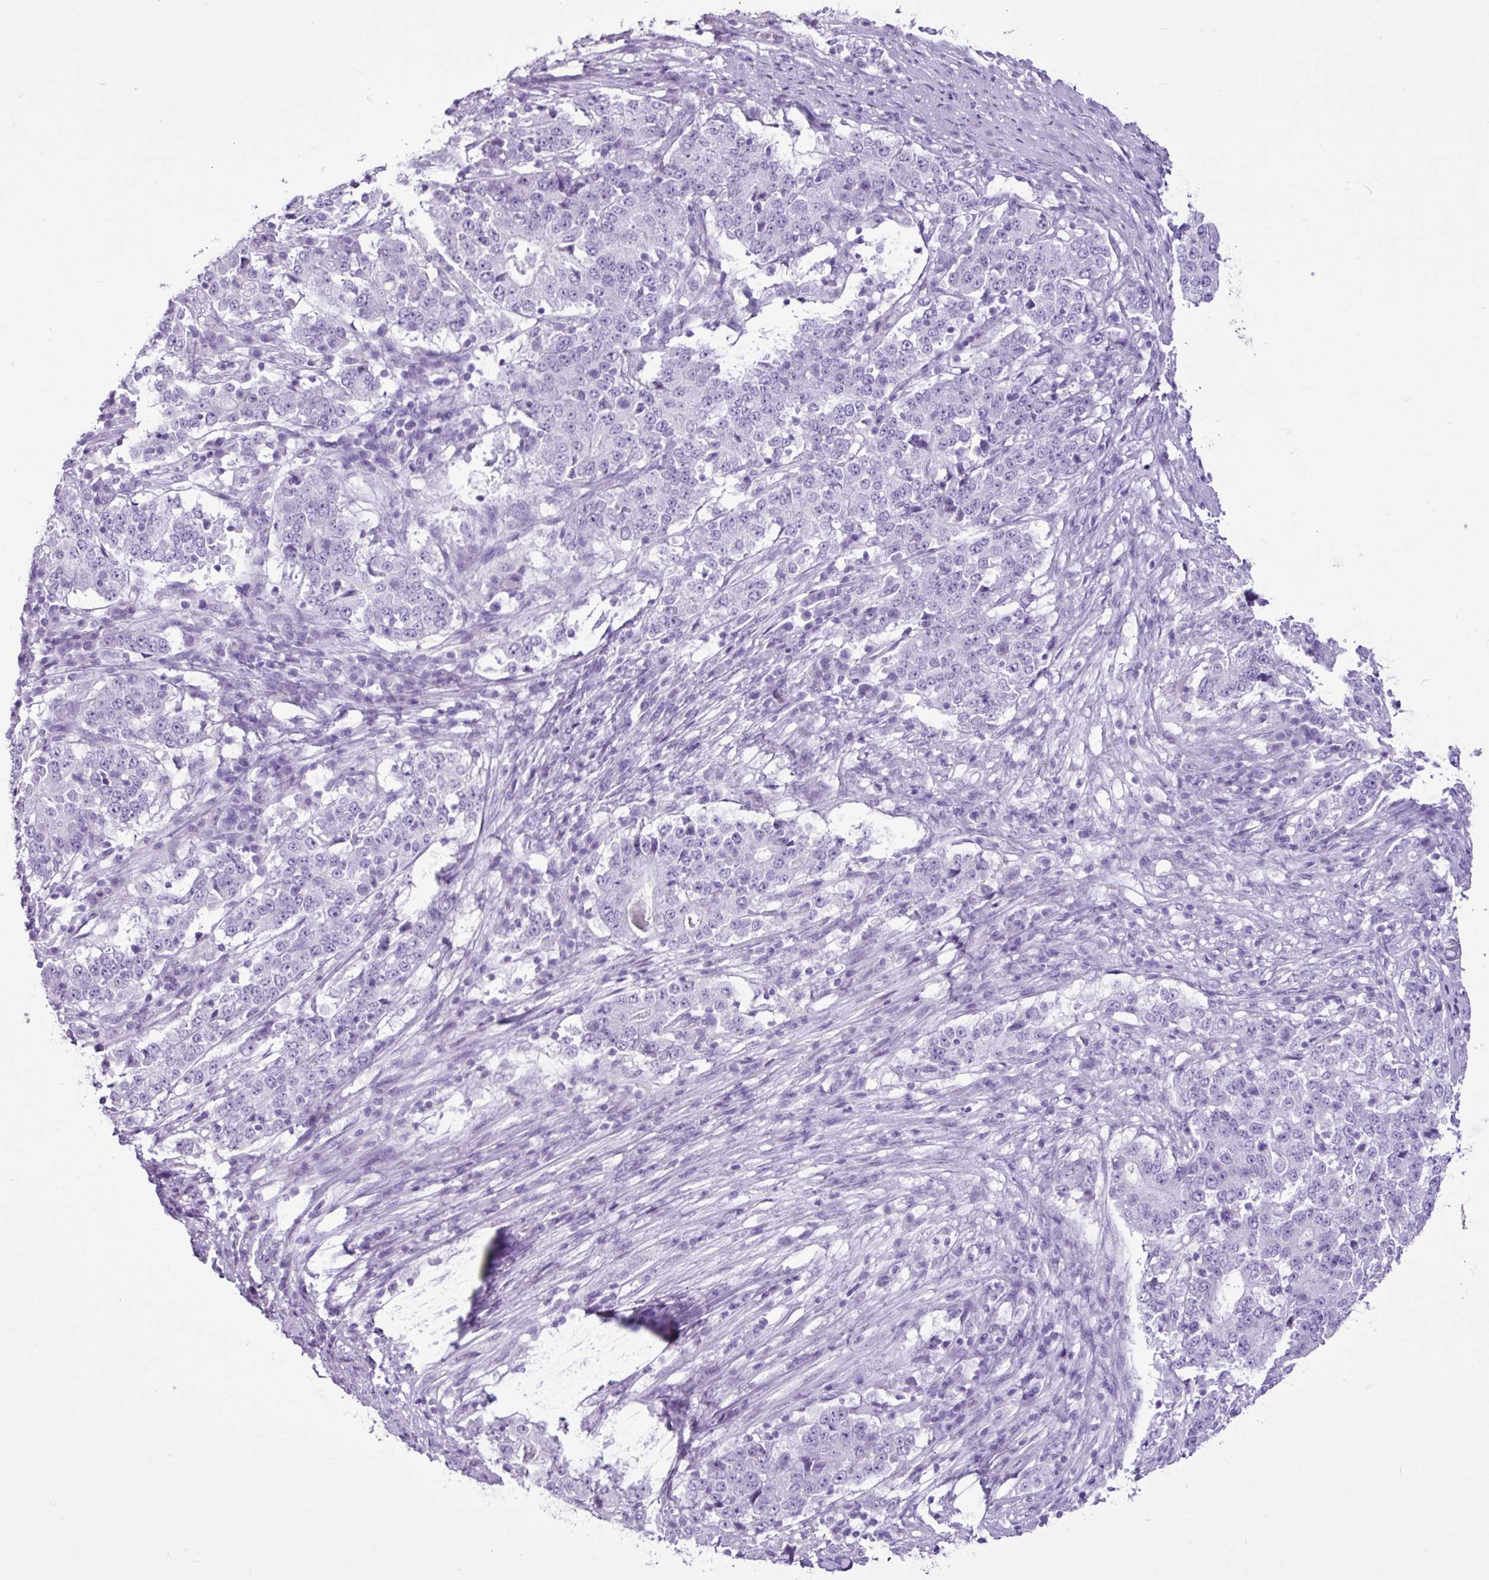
{"staining": {"intensity": "negative", "quantity": "none", "location": "none"}, "tissue": "stomach cancer", "cell_type": "Tumor cells", "image_type": "cancer", "snomed": [{"axis": "morphology", "description": "Adenocarcinoma, NOS"}, {"axis": "topography", "description": "Stomach"}], "caption": "Immunohistochemical staining of stomach cancer shows no significant expression in tumor cells.", "gene": "PGR", "patient": {"sex": "male", "age": 59}}